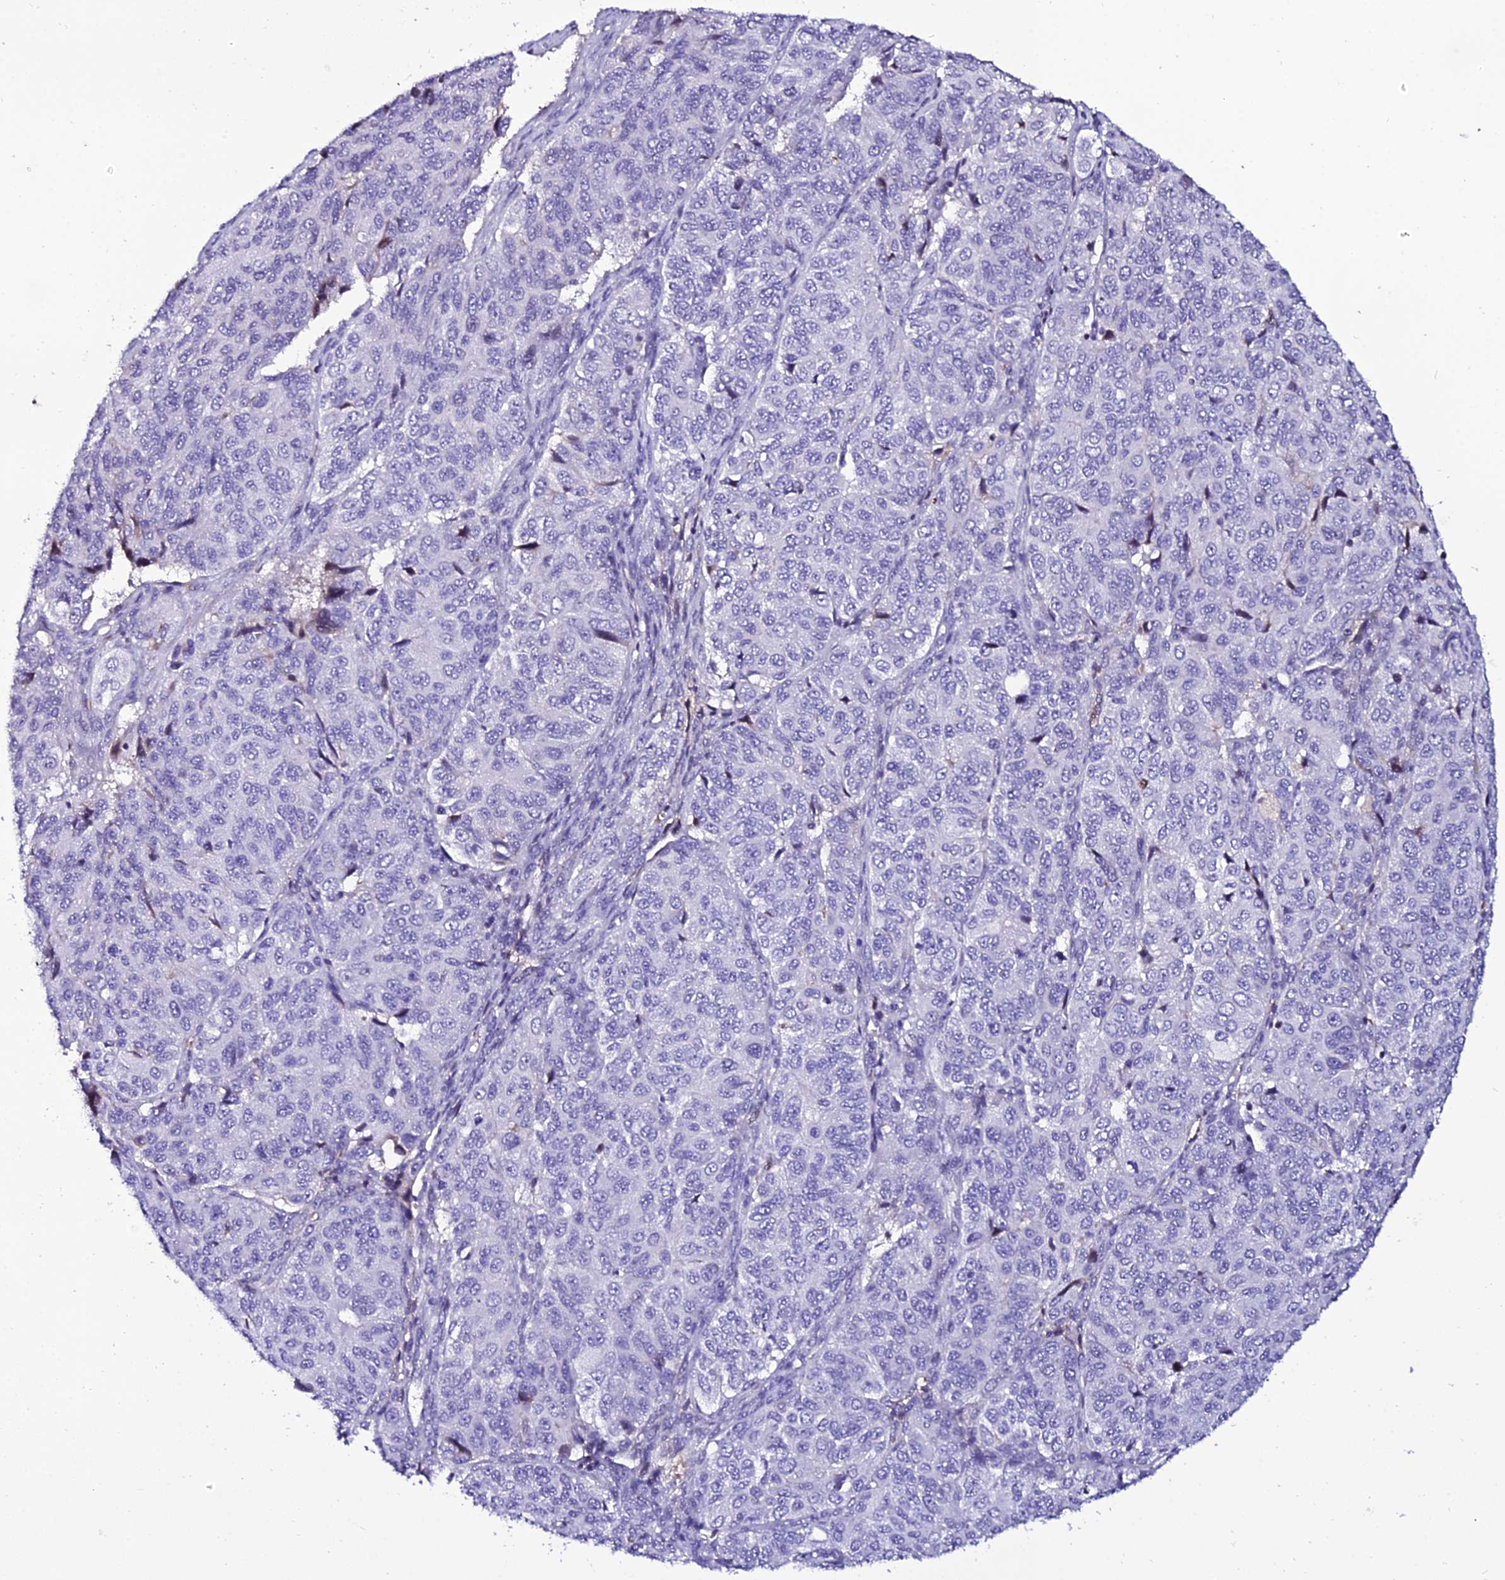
{"staining": {"intensity": "negative", "quantity": "none", "location": "none"}, "tissue": "ovarian cancer", "cell_type": "Tumor cells", "image_type": "cancer", "snomed": [{"axis": "morphology", "description": "Carcinoma, endometroid"}, {"axis": "topography", "description": "Ovary"}], "caption": "The histopathology image demonstrates no significant staining in tumor cells of ovarian cancer (endometroid carcinoma).", "gene": "DEFB132", "patient": {"sex": "female", "age": 51}}